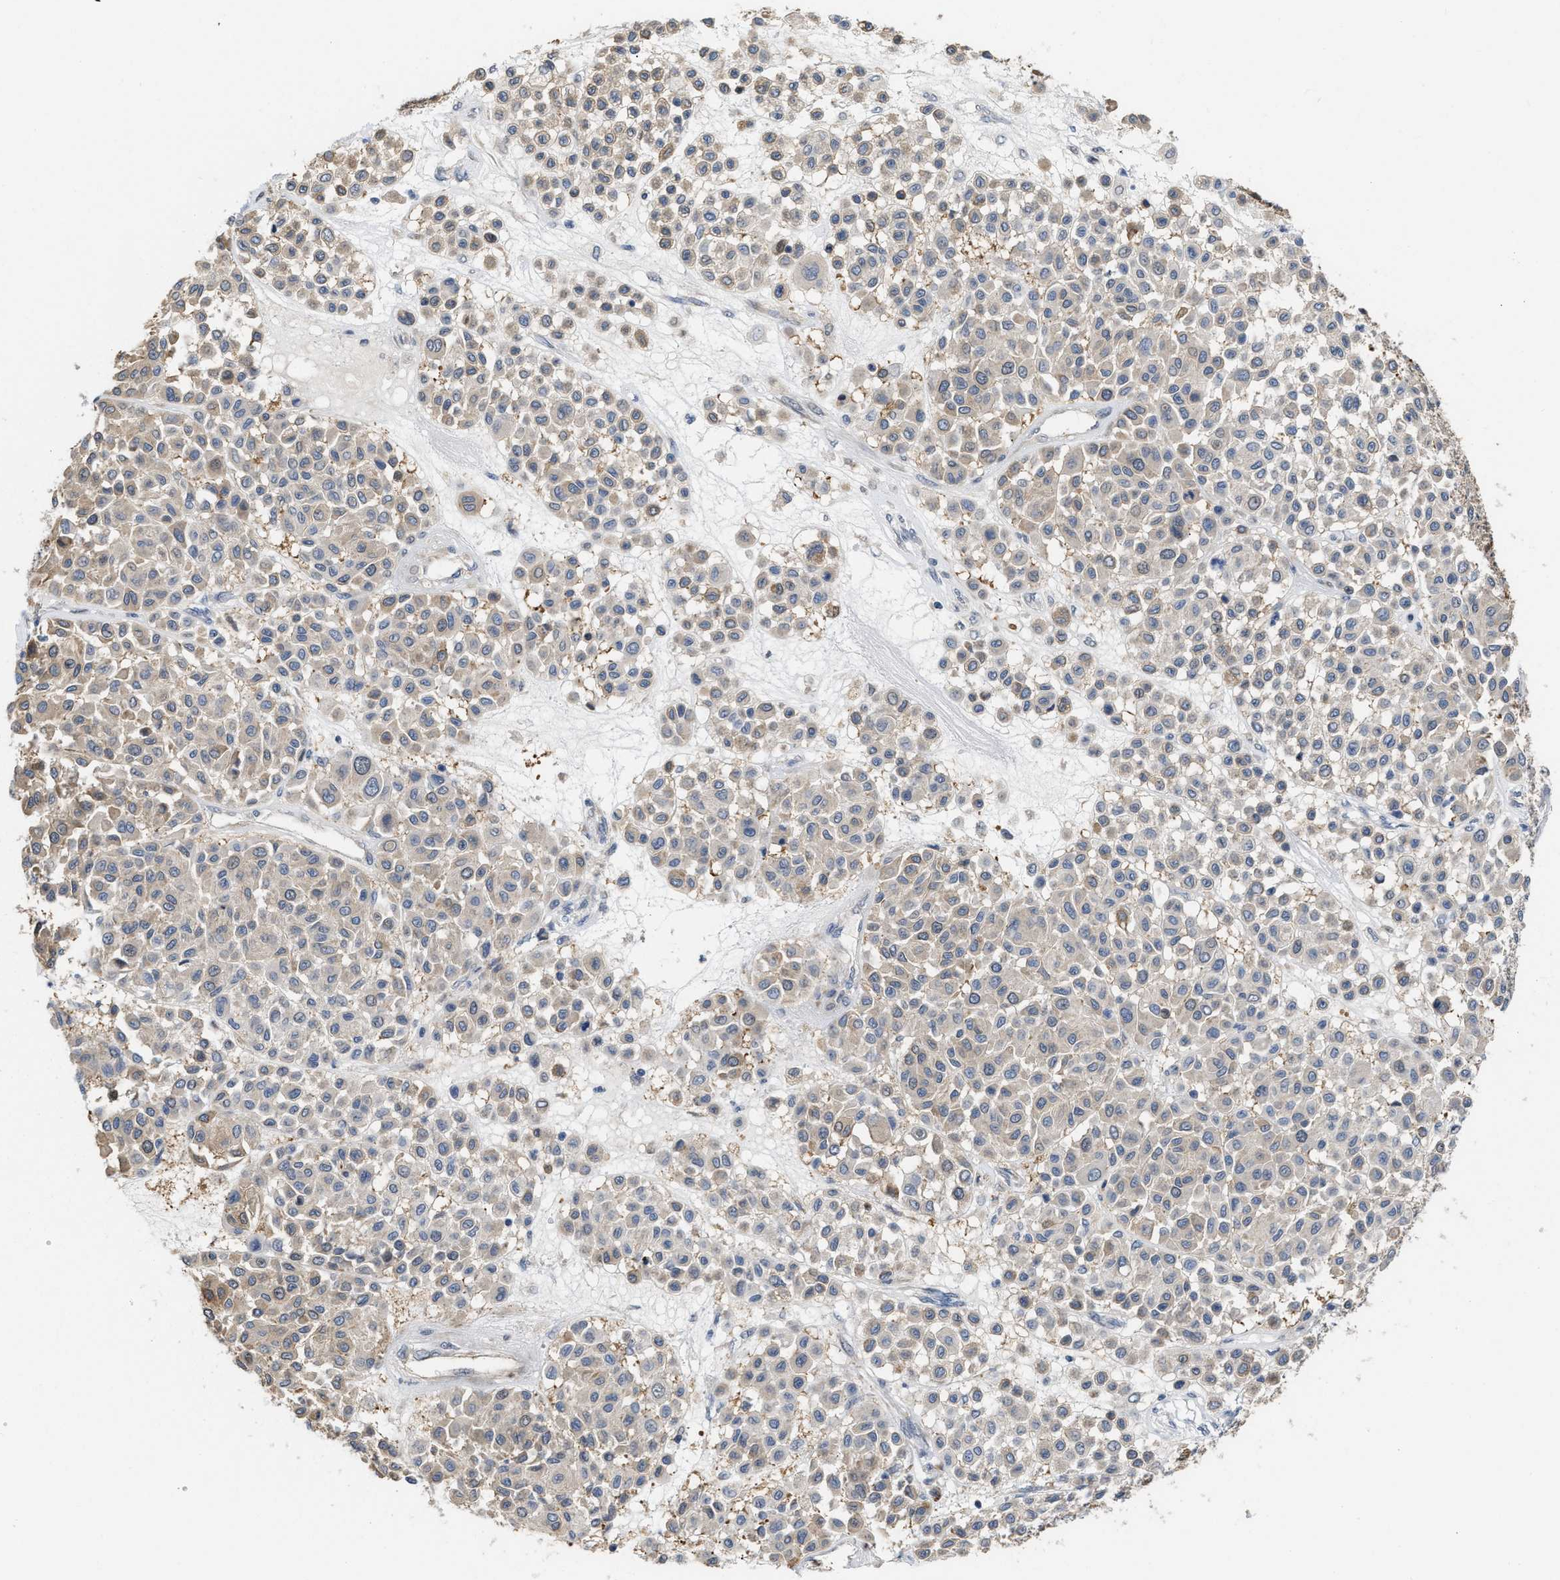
{"staining": {"intensity": "negative", "quantity": "none", "location": "none"}, "tissue": "melanoma", "cell_type": "Tumor cells", "image_type": "cancer", "snomed": [{"axis": "morphology", "description": "Malignant melanoma, Metastatic site"}, {"axis": "topography", "description": "Soft tissue"}], "caption": "Immunohistochemistry (IHC) histopathology image of melanoma stained for a protein (brown), which exhibits no staining in tumor cells. (DAB immunohistochemistry (IHC), high magnification).", "gene": "CSNK1A1", "patient": {"sex": "male", "age": 41}}